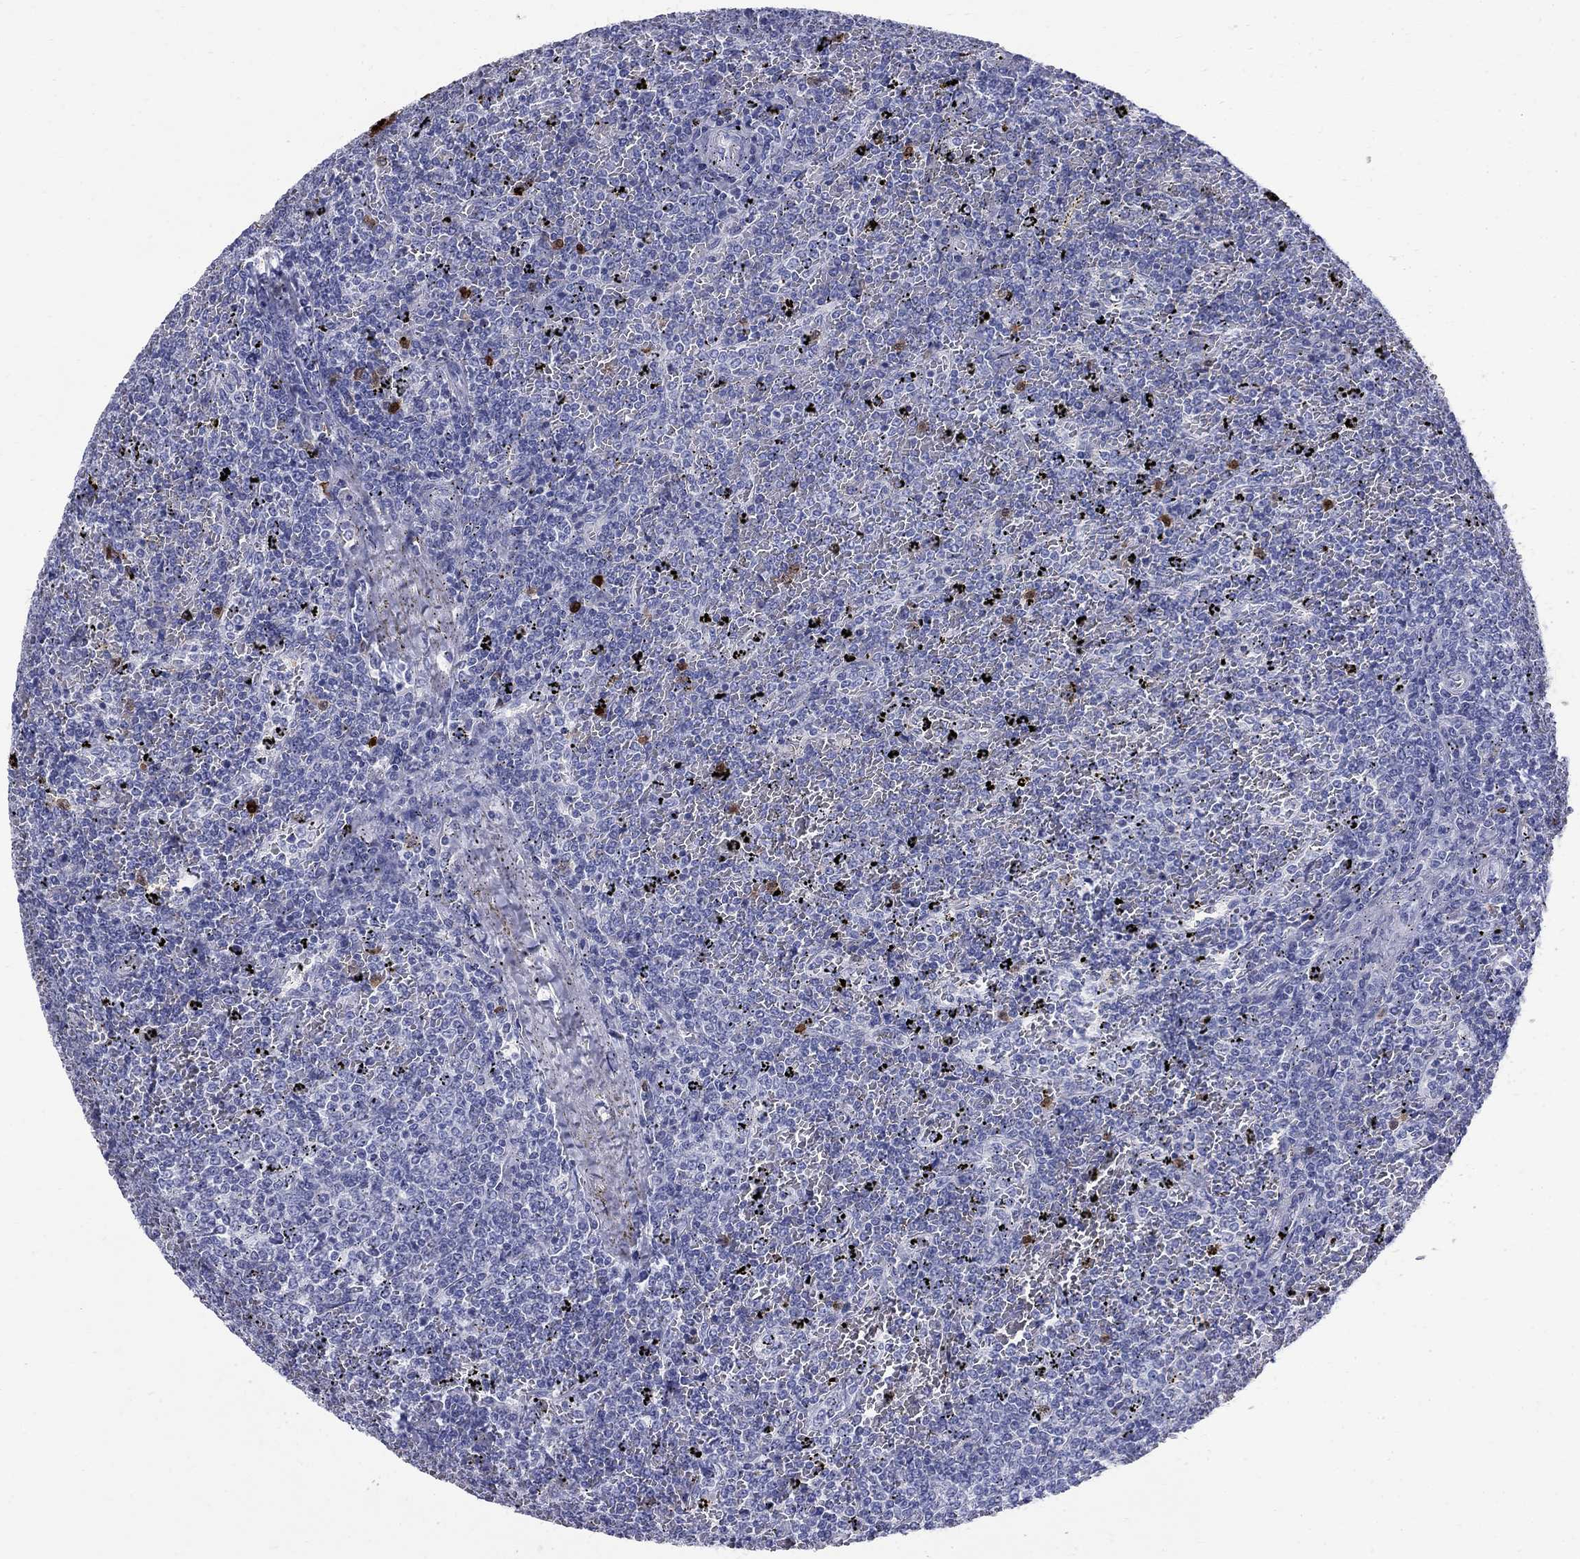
{"staining": {"intensity": "negative", "quantity": "none", "location": "none"}, "tissue": "lymphoma", "cell_type": "Tumor cells", "image_type": "cancer", "snomed": [{"axis": "morphology", "description": "Malignant lymphoma, non-Hodgkin's type, Low grade"}, {"axis": "topography", "description": "Spleen"}], "caption": "DAB (3,3'-diaminobenzidine) immunohistochemical staining of human lymphoma exhibits no significant expression in tumor cells.", "gene": "SERPINB2", "patient": {"sex": "female", "age": 77}}